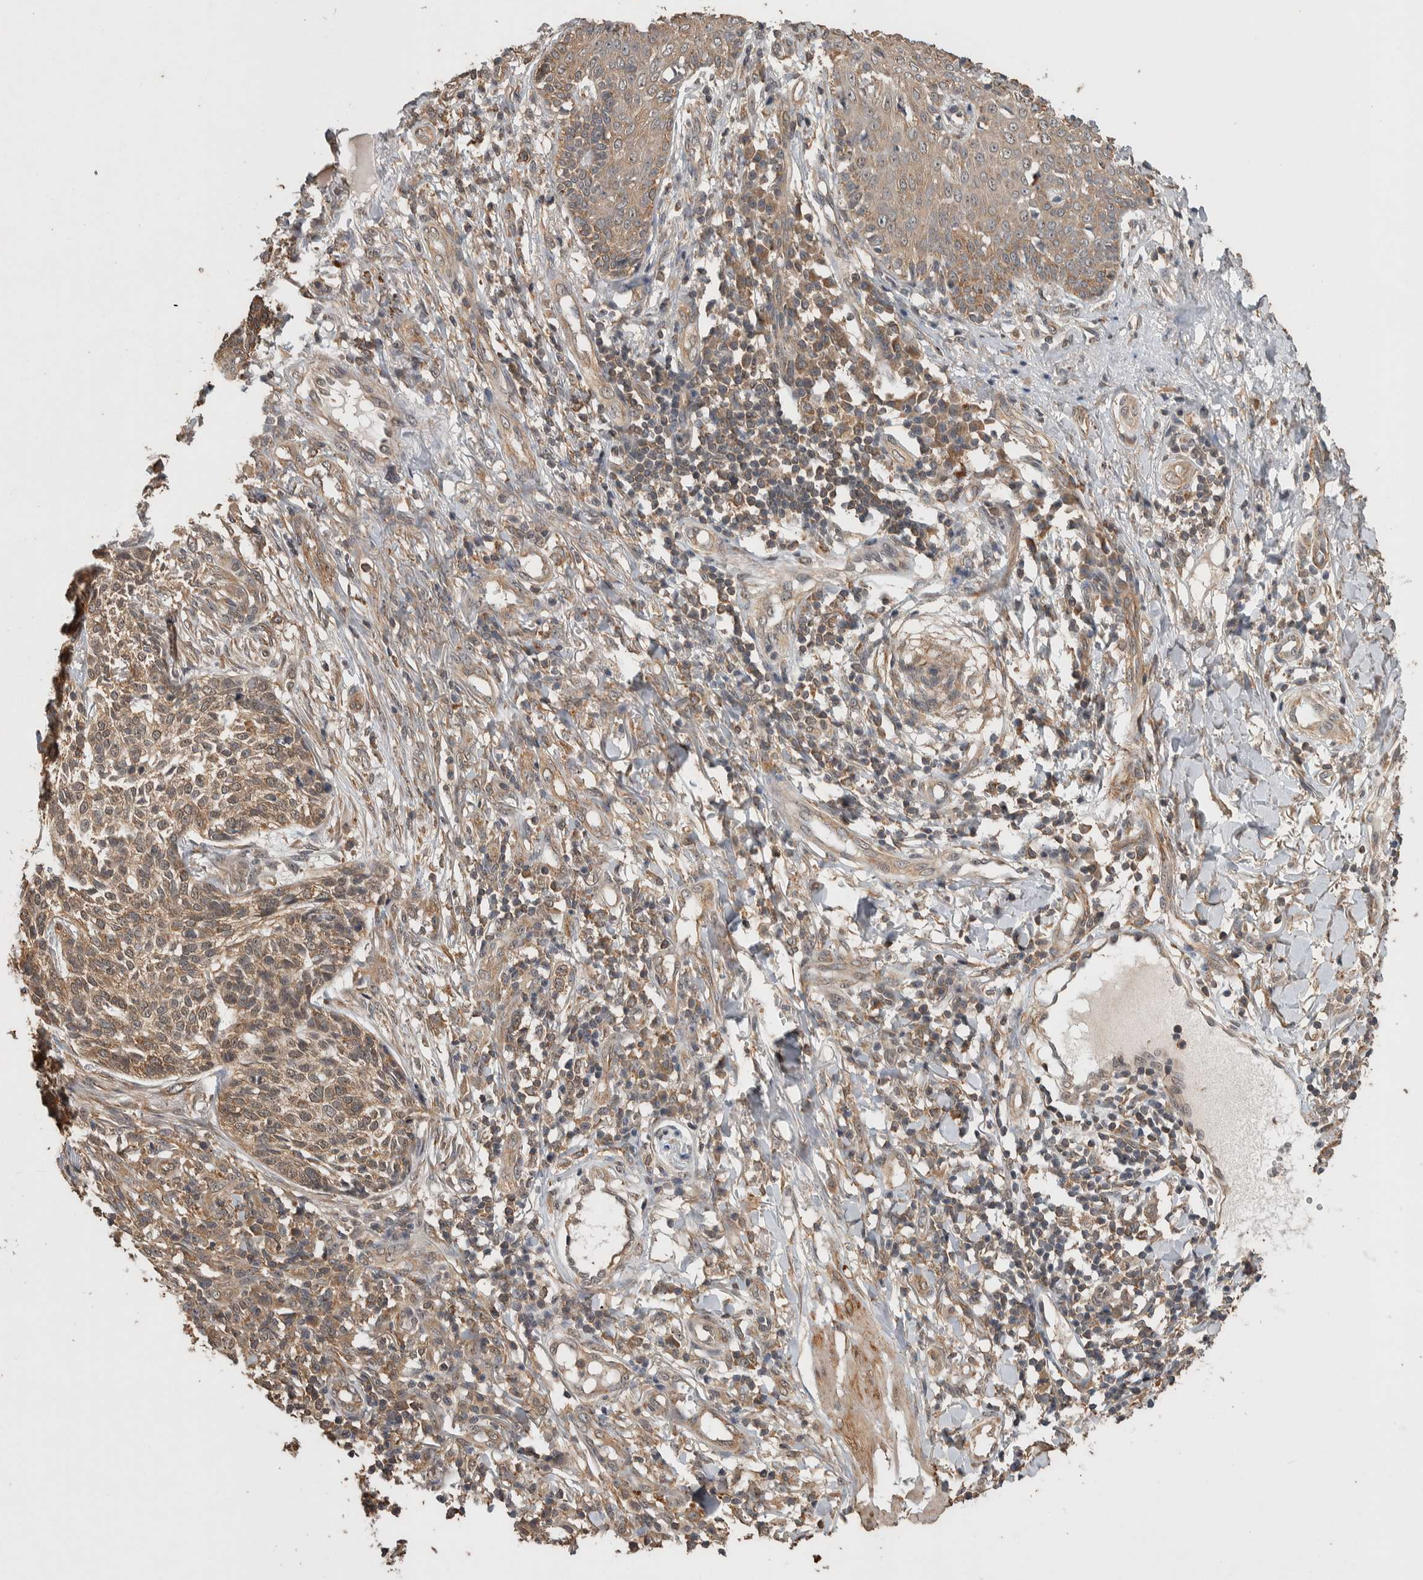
{"staining": {"intensity": "weak", "quantity": ">75%", "location": "cytoplasmic/membranous"}, "tissue": "skin cancer", "cell_type": "Tumor cells", "image_type": "cancer", "snomed": [{"axis": "morphology", "description": "Basal cell carcinoma"}, {"axis": "topography", "description": "Skin"}], "caption": "IHC (DAB (3,3'-diaminobenzidine)) staining of human skin cancer shows weak cytoplasmic/membranous protein positivity in about >75% of tumor cells. (brown staining indicates protein expression, while blue staining denotes nuclei).", "gene": "DVL2", "patient": {"sex": "female", "age": 64}}